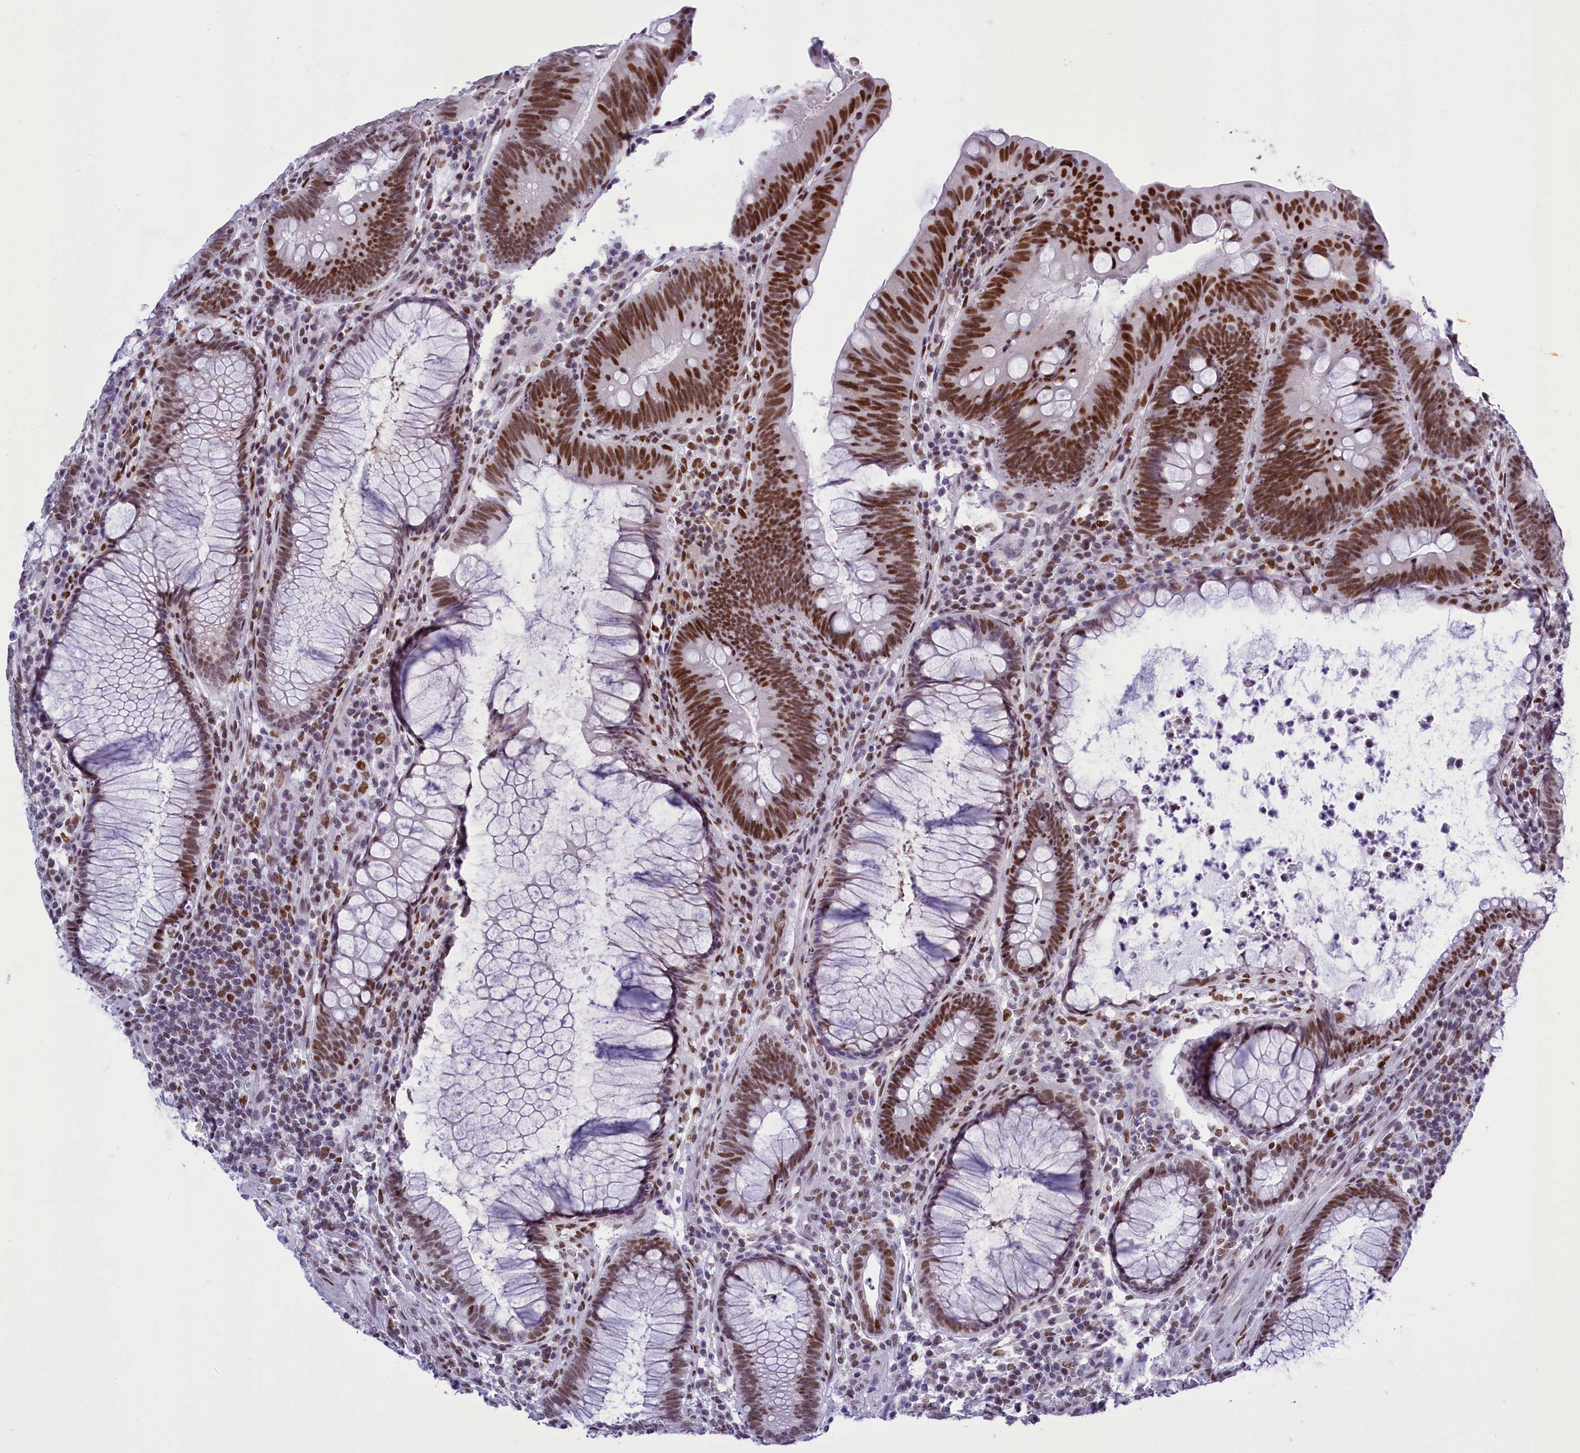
{"staining": {"intensity": "strong", "quantity": ">75%", "location": "nuclear"}, "tissue": "colorectal cancer", "cell_type": "Tumor cells", "image_type": "cancer", "snomed": [{"axis": "morphology", "description": "Adenocarcinoma, NOS"}, {"axis": "topography", "description": "Rectum"}], "caption": "A histopathology image of colorectal cancer (adenocarcinoma) stained for a protein reveals strong nuclear brown staining in tumor cells. Ihc stains the protein of interest in brown and the nuclei are stained blue.", "gene": "RPS6KB1", "patient": {"sex": "female", "age": 75}}